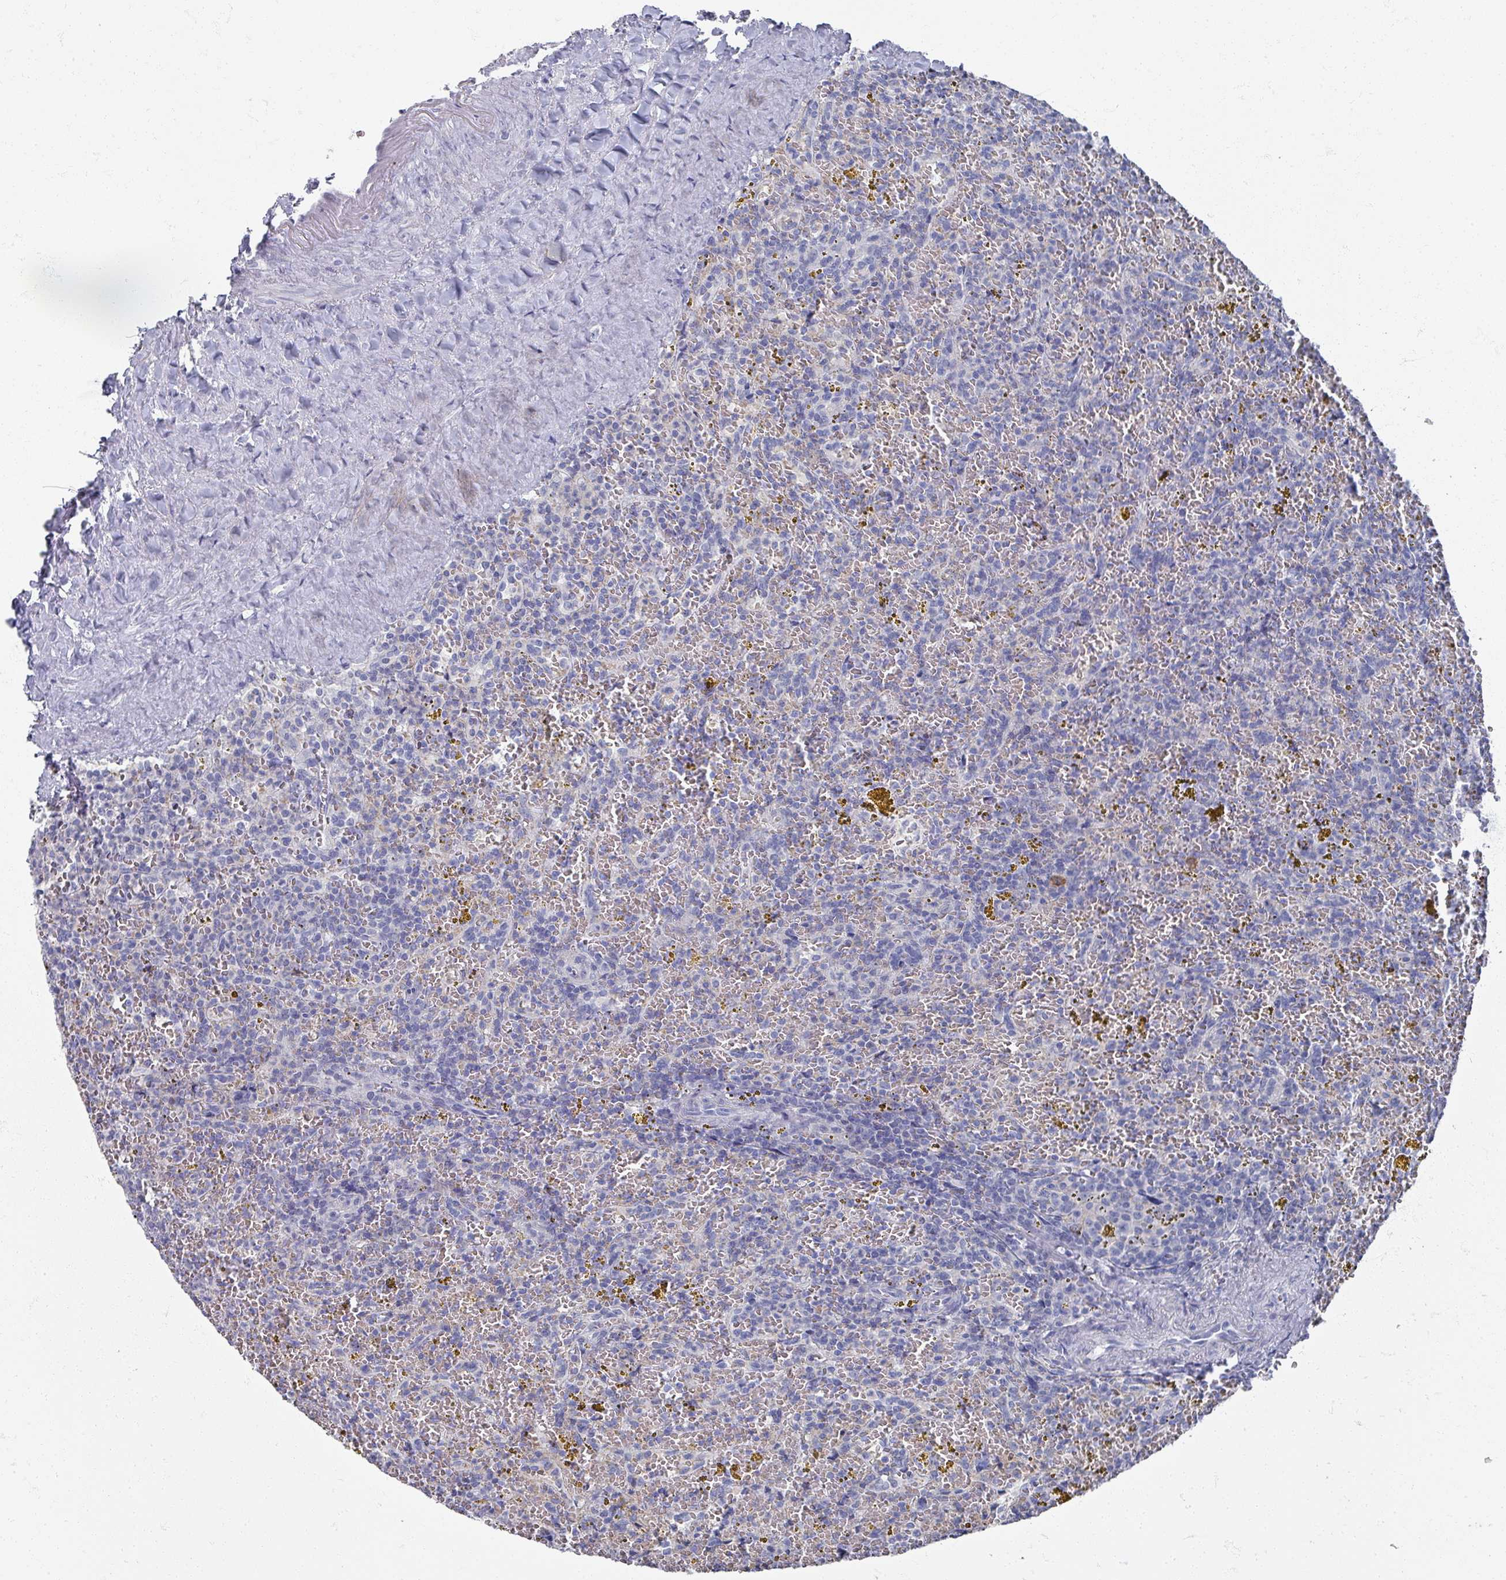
{"staining": {"intensity": "negative", "quantity": "none", "location": "none"}, "tissue": "spleen", "cell_type": "Cells in red pulp", "image_type": "normal", "snomed": [{"axis": "morphology", "description": "Normal tissue, NOS"}, {"axis": "topography", "description": "Spleen"}], "caption": "Micrograph shows no protein expression in cells in red pulp of benign spleen.", "gene": "OMG", "patient": {"sex": "male", "age": 57}}